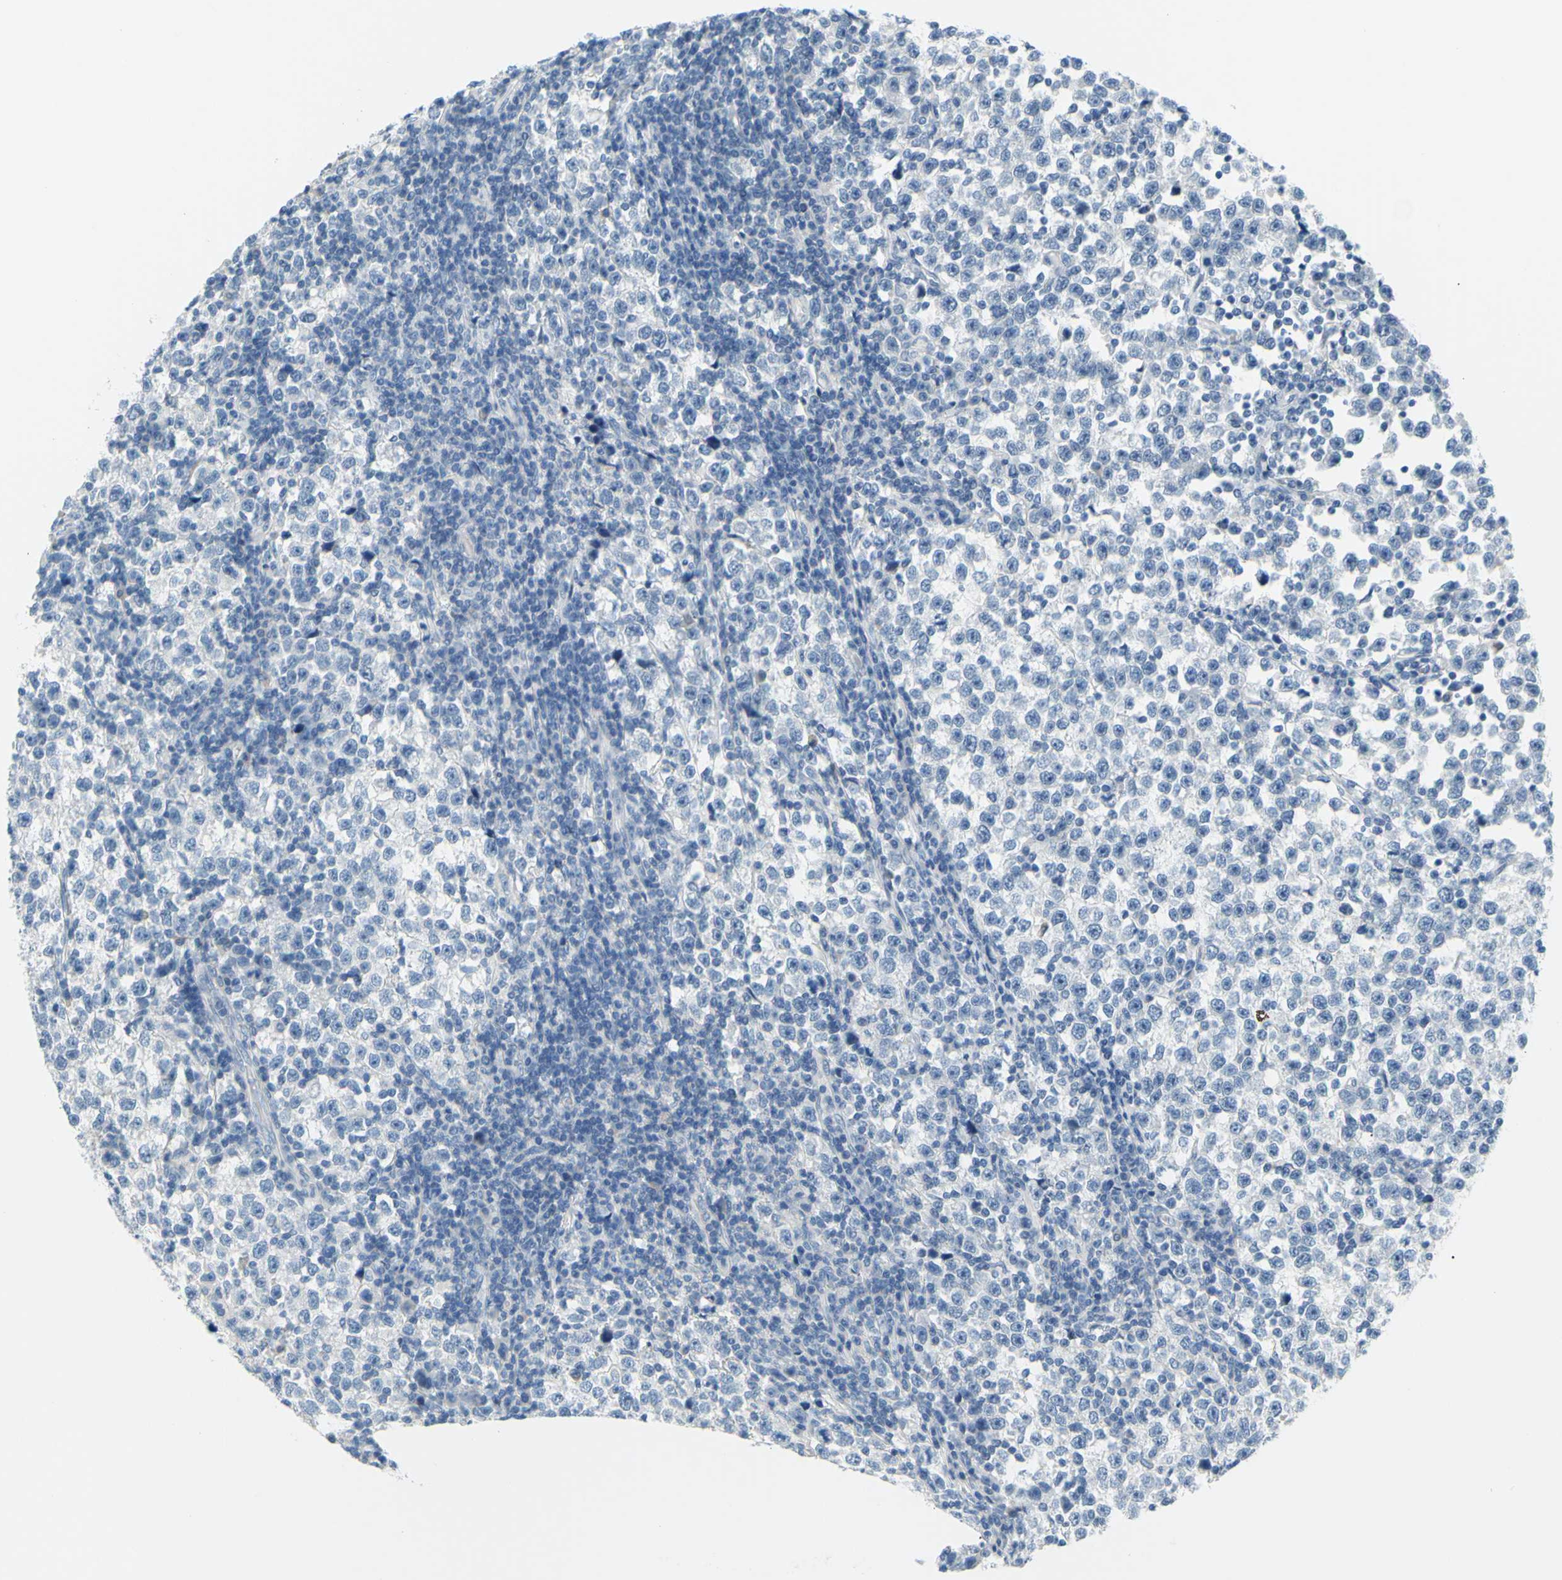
{"staining": {"intensity": "negative", "quantity": "none", "location": "none"}, "tissue": "testis cancer", "cell_type": "Tumor cells", "image_type": "cancer", "snomed": [{"axis": "morphology", "description": "Seminoma, NOS"}, {"axis": "topography", "description": "Testis"}], "caption": "Seminoma (testis) stained for a protein using IHC reveals no staining tumor cells.", "gene": "DCT", "patient": {"sex": "male", "age": 43}}